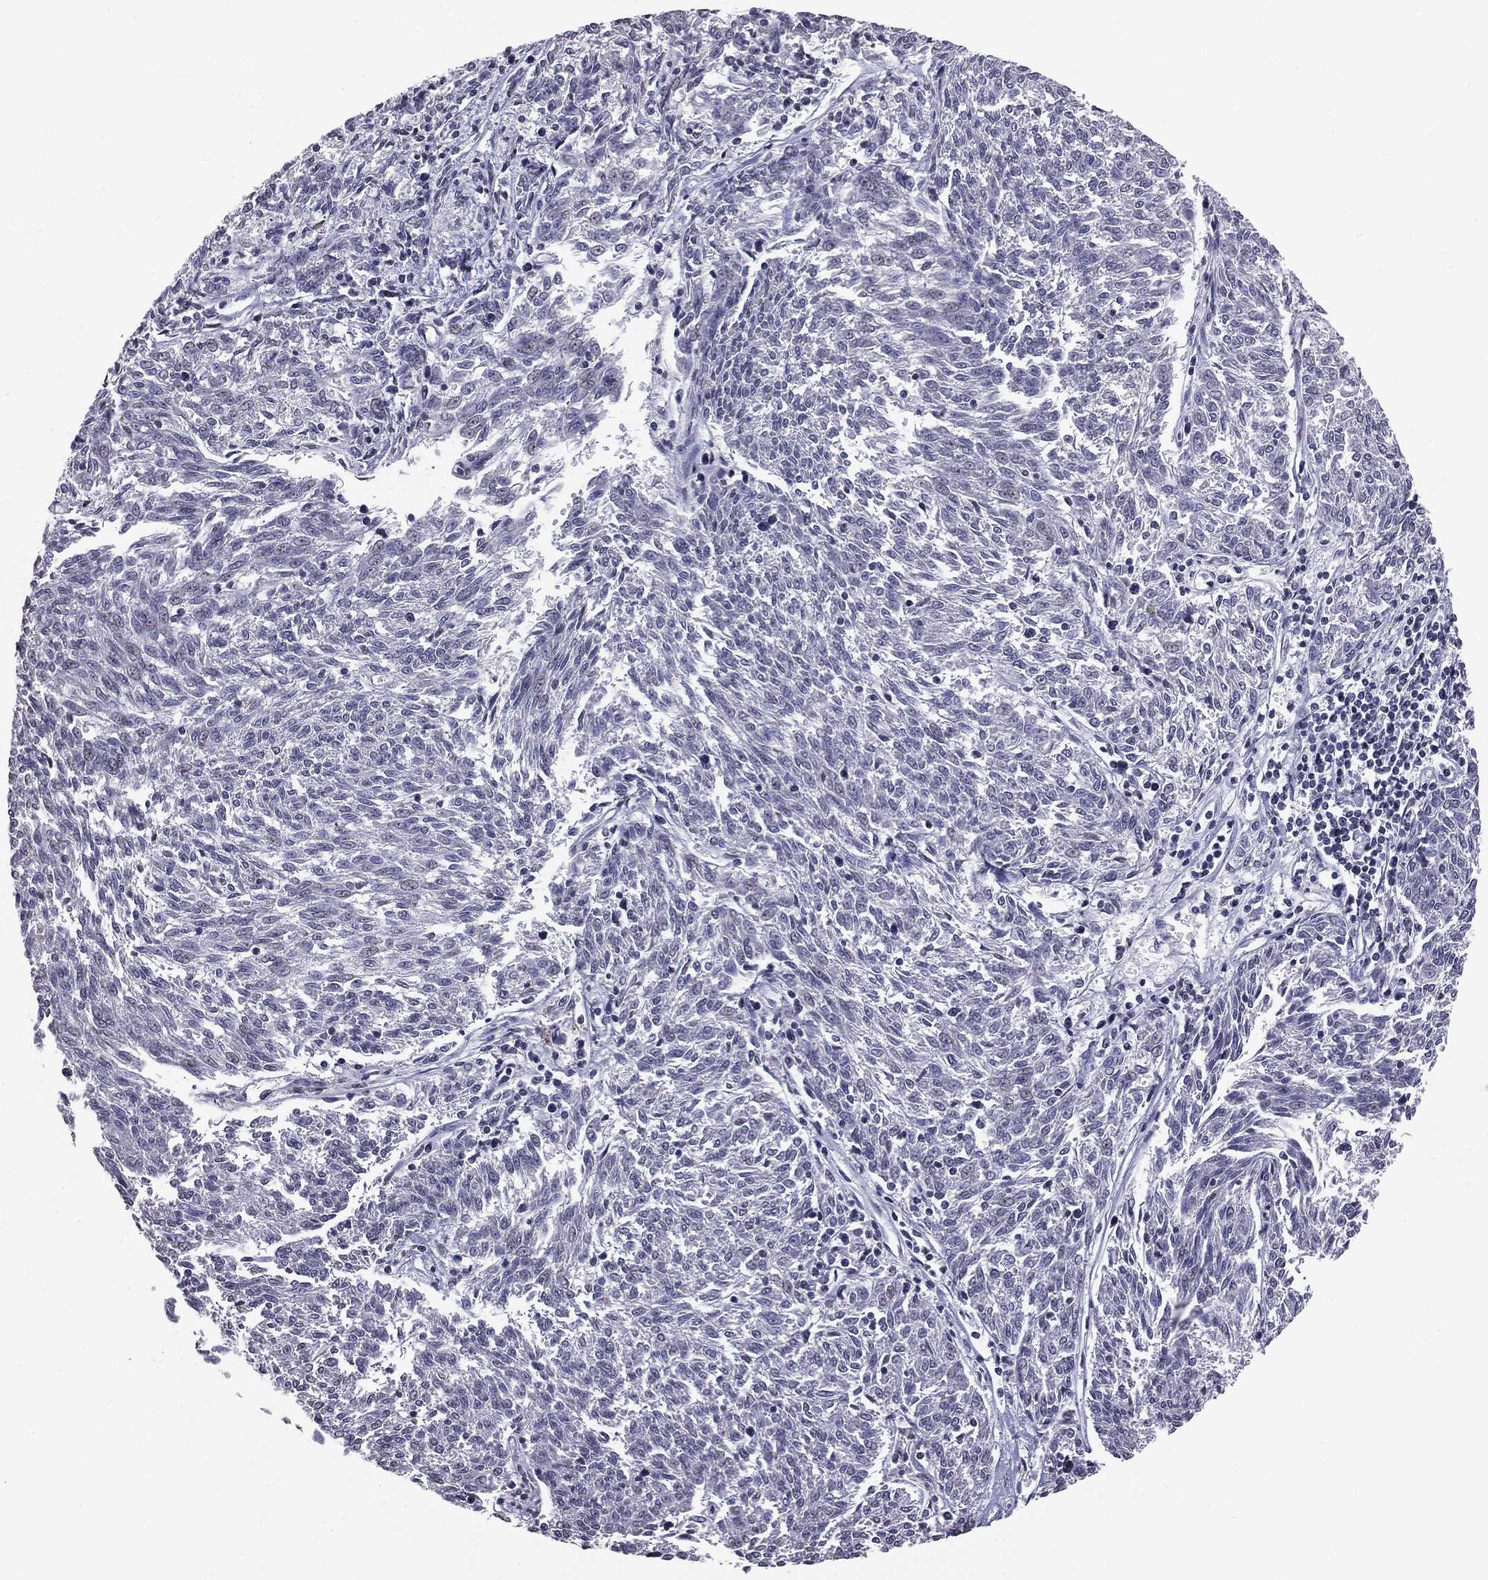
{"staining": {"intensity": "negative", "quantity": "none", "location": "none"}, "tissue": "melanoma", "cell_type": "Tumor cells", "image_type": "cancer", "snomed": [{"axis": "morphology", "description": "Malignant melanoma, NOS"}, {"axis": "topography", "description": "Skin"}], "caption": "IHC histopathology image of human malignant melanoma stained for a protein (brown), which reveals no staining in tumor cells.", "gene": "SERPINB4", "patient": {"sex": "female", "age": 72}}